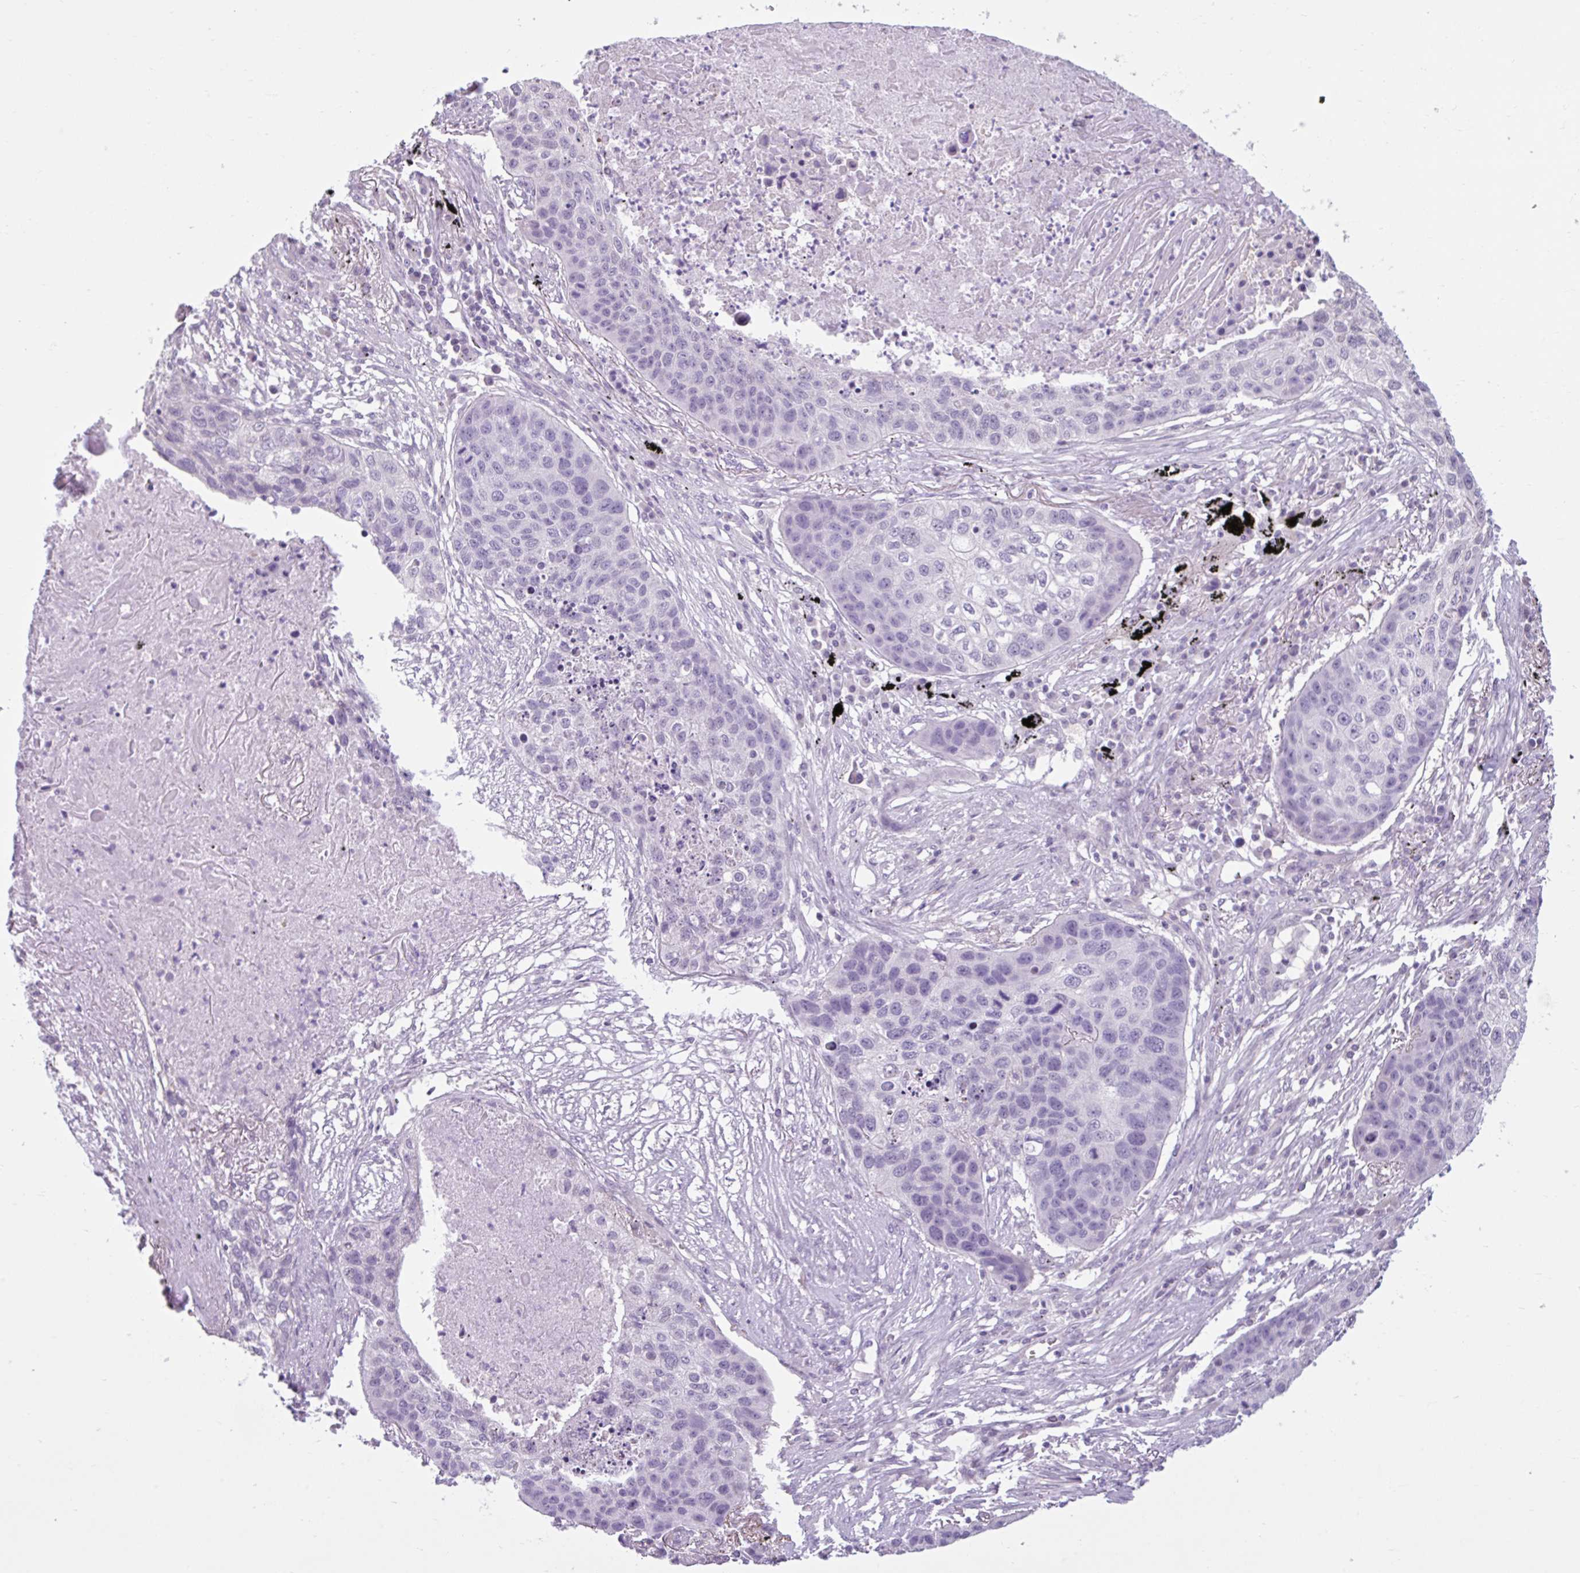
{"staining": {"intensity": "negative", "quantity": "none", "location": "none"}, "tissue": "lung cancer", "cell_type": "Tumor cells", "image_type": "cancer", "snomed": [{"axis": "morphology", "description": "Squamous cell carcinoma, NOS"}, {"axis": "topography", "description": "Lung"}], "caption": "Tumor cells are negative for protein expression in human lung cancer.", "gene": "CDH19", "patient": {"sex": "female", "age": 63}}